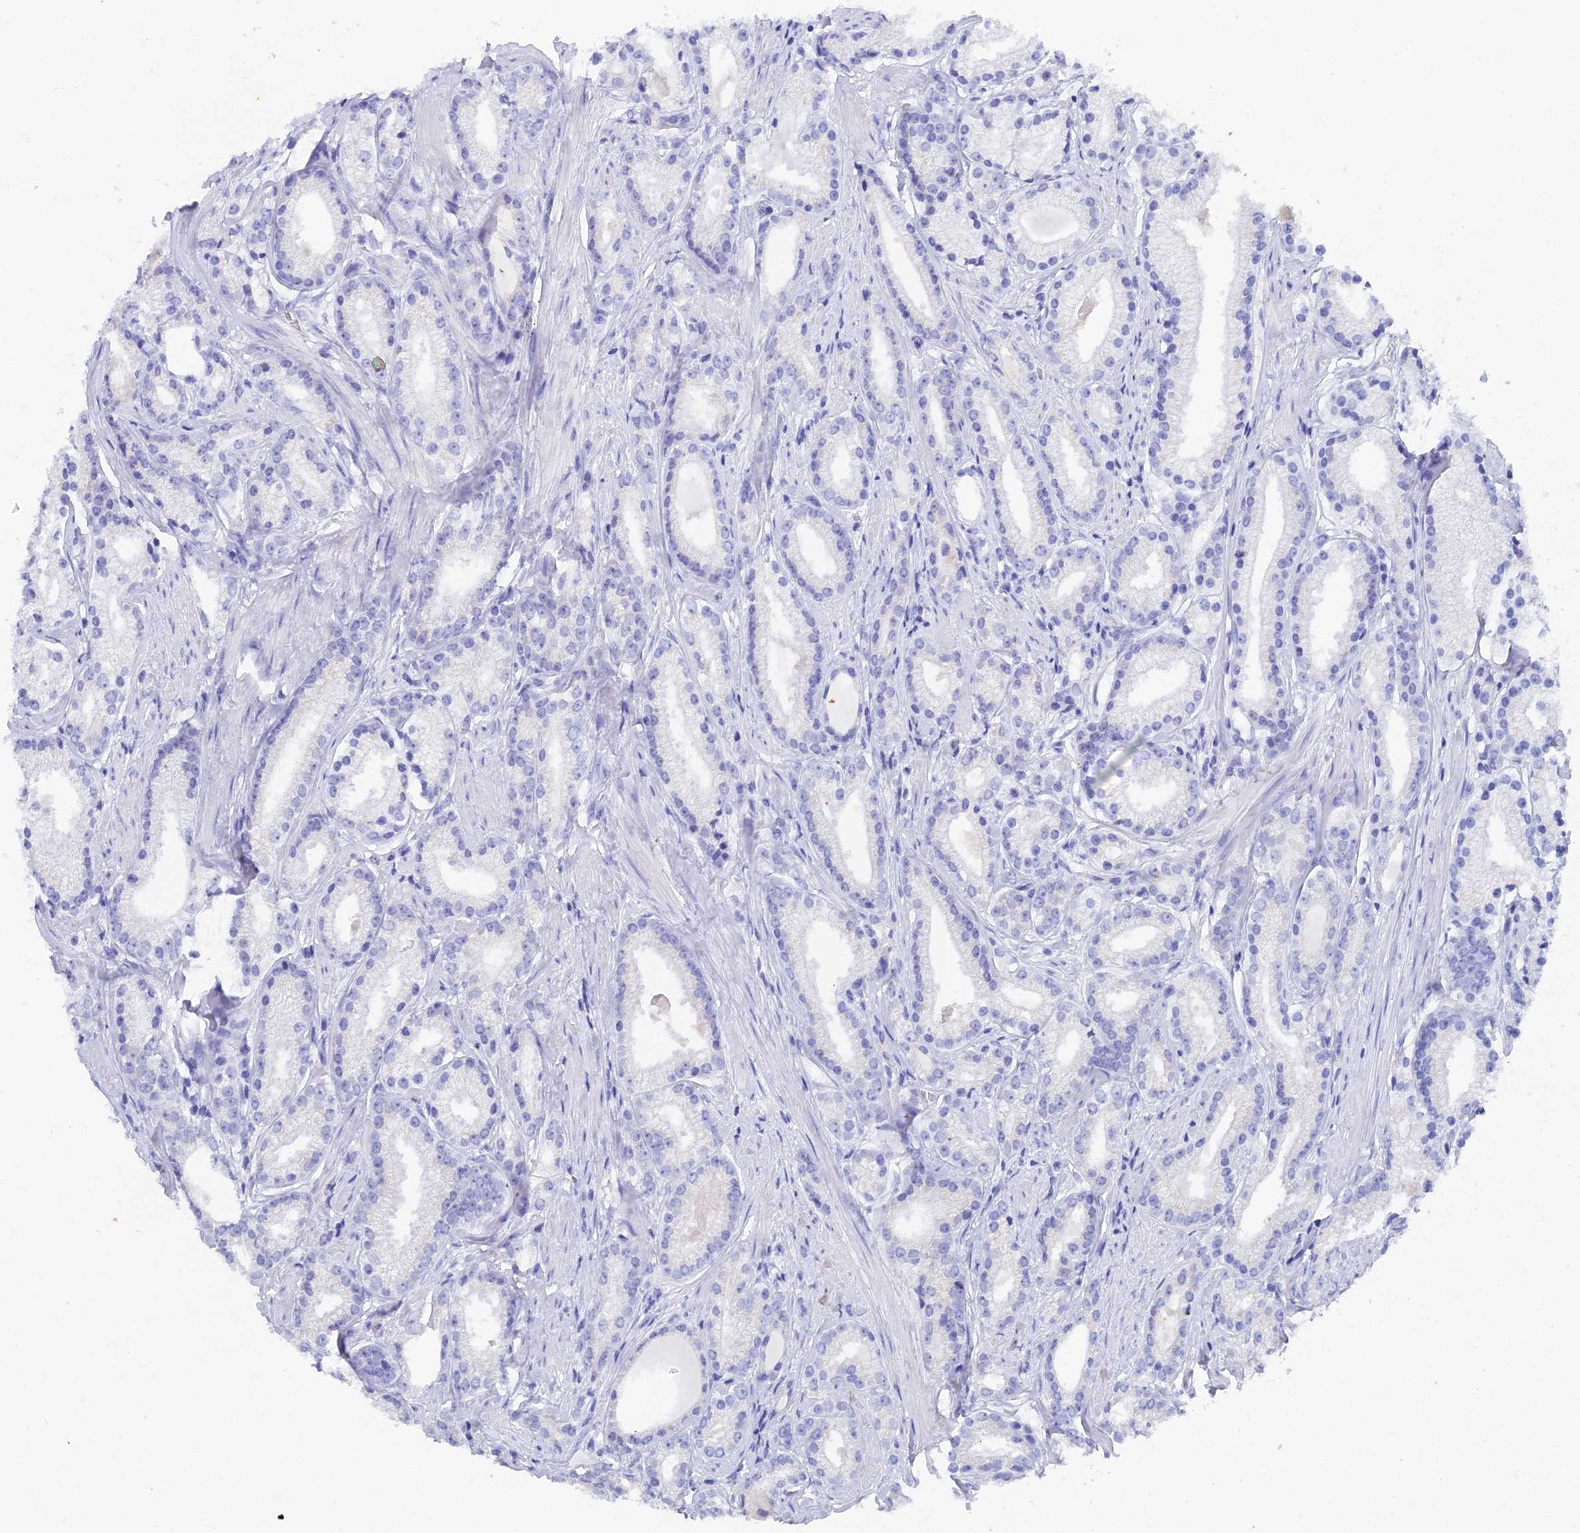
{"staining": {"intensity": "negative", "quantity": "none", "location": "none"}, "tissue": "prostate cancer", "cell_type": "Tumor cells", "image_type": "cancer", "snomed": [{"axis": "morphology", "description": "Adenocarcinoma, Low grade"}, {"axis": "topography", "description": "Prostate"}], "caption": "Tumor cells are negative for protein expression in human prostate cancer. The staining is performed using DAB brown chromogen with nuclei counter-stained in using hematoxylin.", "gene": "REG1A", "patient": {"sex": "male", "age": 57}}